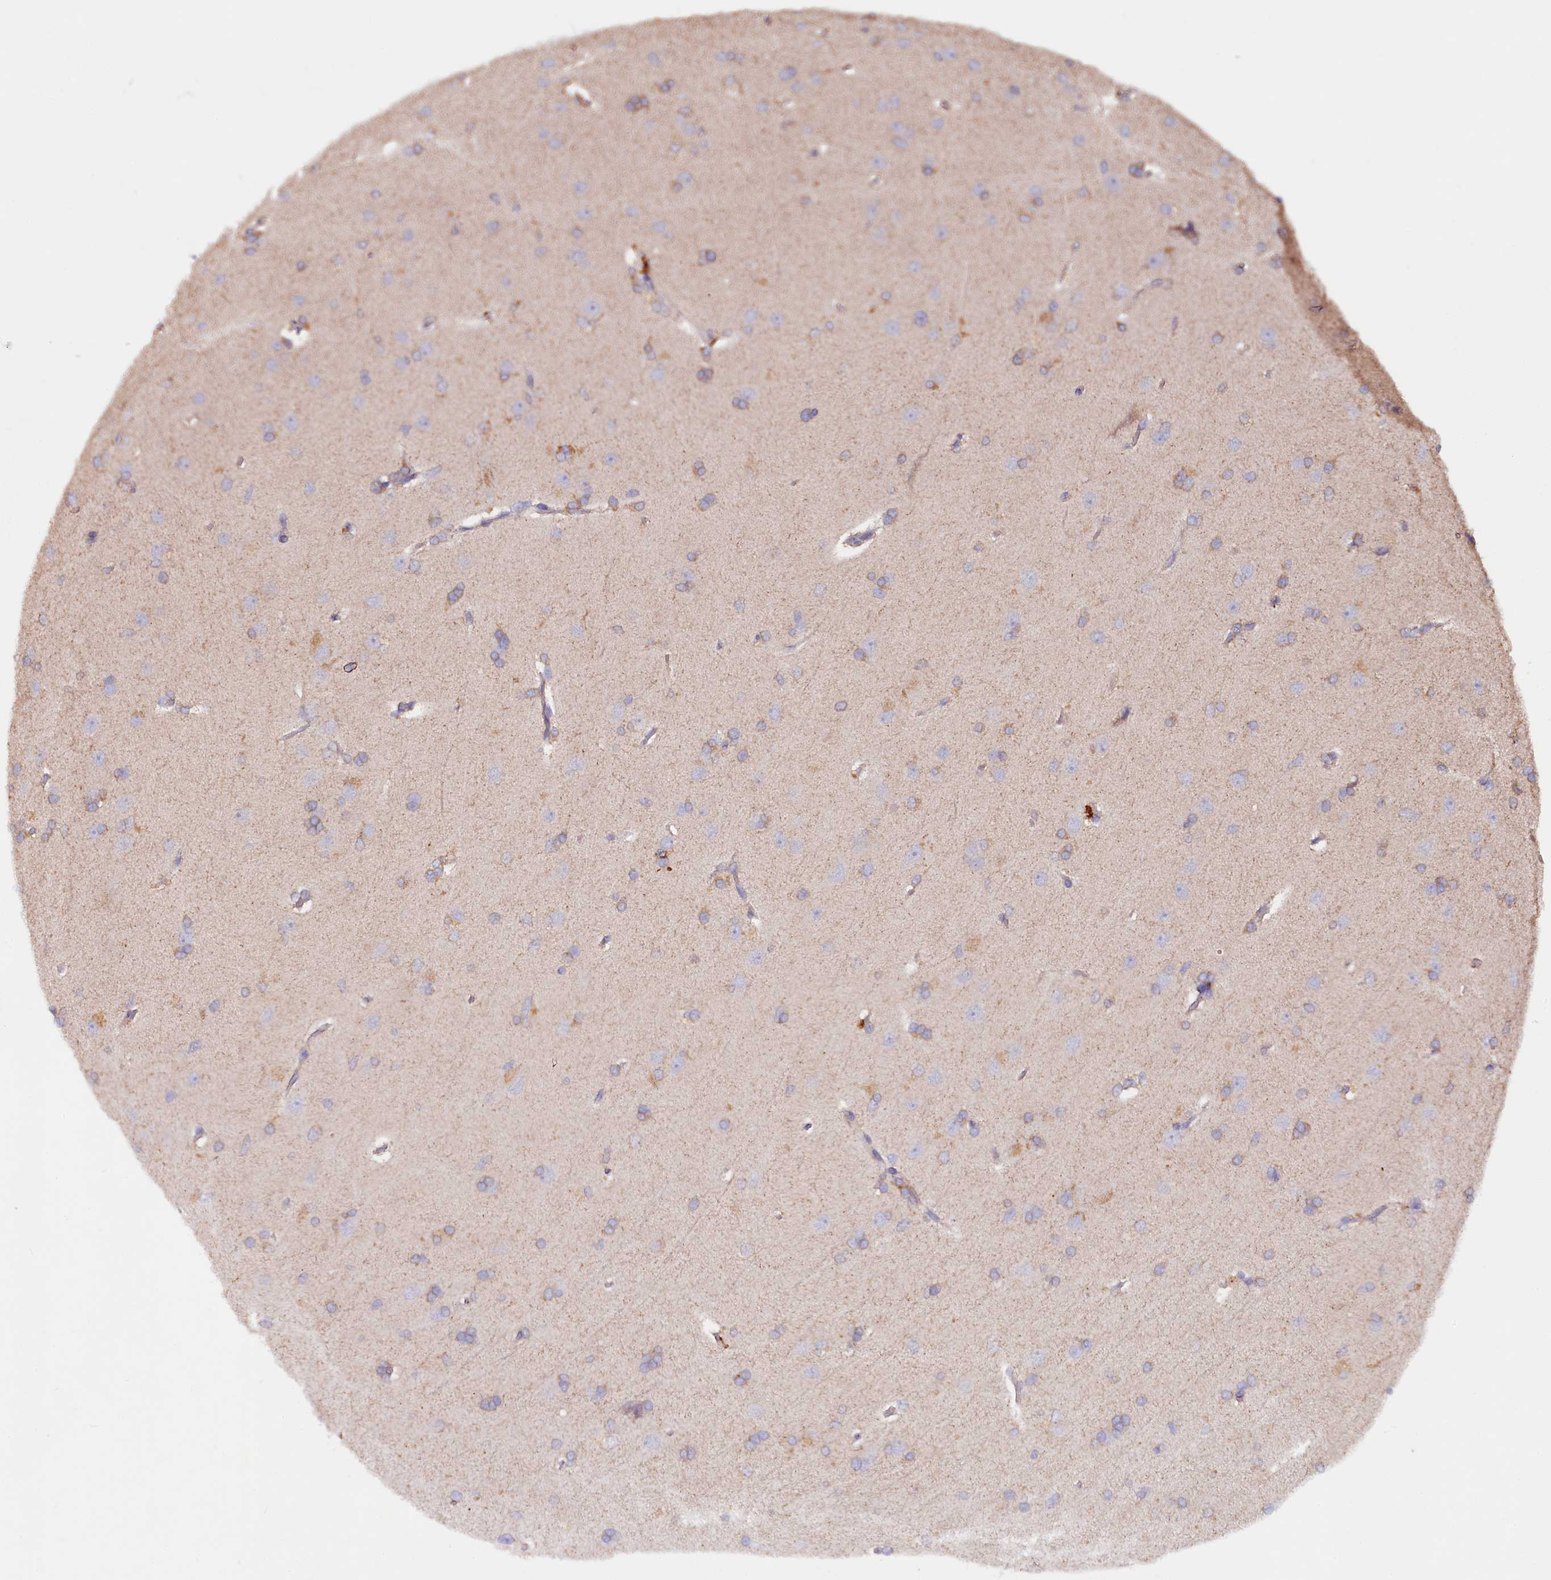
{"staining": {"intensity": "negative", "quantity": "none", "location": "none"}, "tissue": "cerebral cortex", "cell_type": "Endothelial cells", "image_type": "normal", "snomed": [{"axis": "morphology", "description": "Normal tissue, NOS"}, {"axis": "topography", "description": "Cerebral cortex"}], "caption": "Endothelial cells show no significant protein positivity in unremarkable cerebral cortex. (DAB (3,3'-diaminobenzidine) immunohistochemistry (IHC), high magnification).", "gene": "ETFBKMT", "patient": {"sex": "male", "age": 62}}